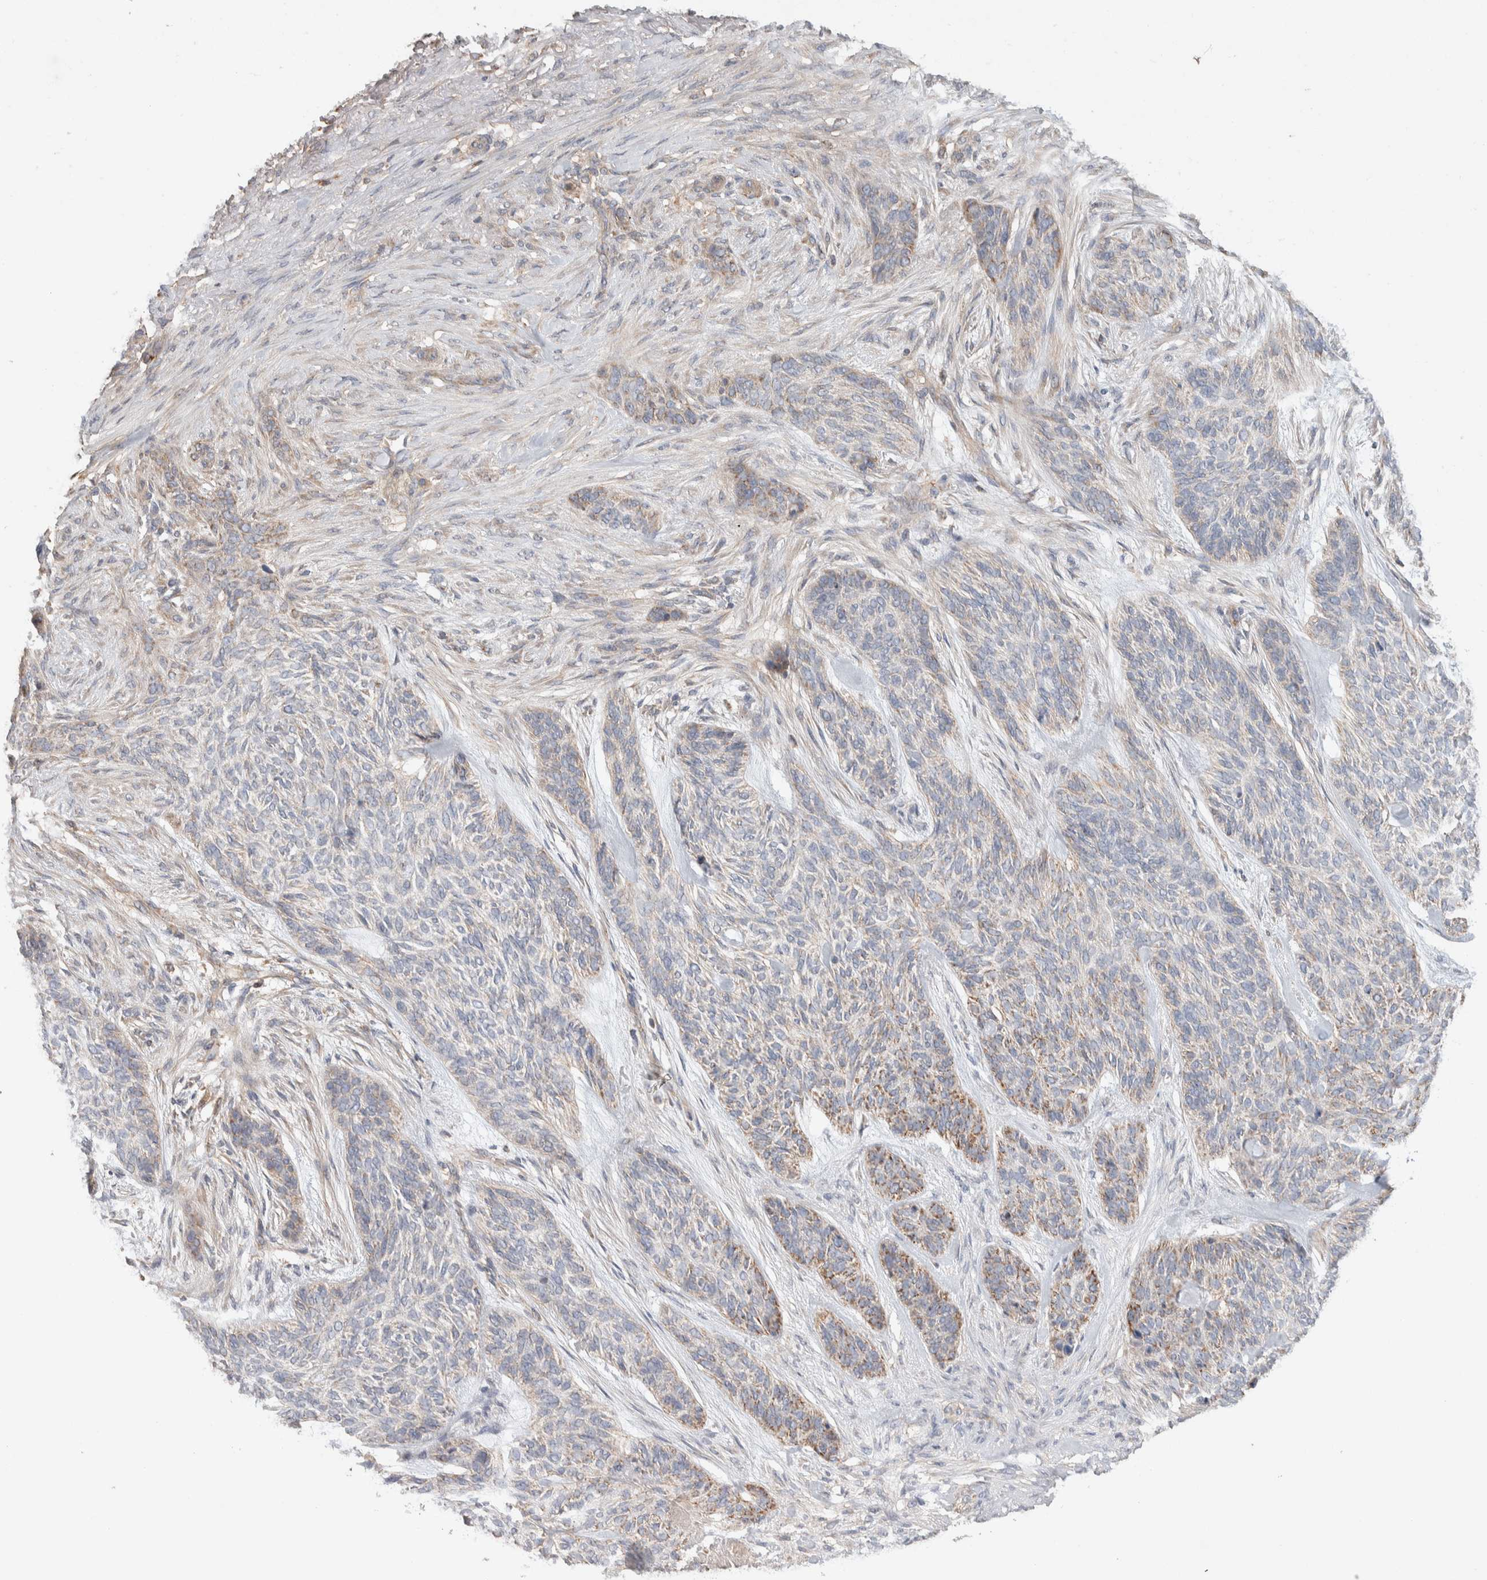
{"staining": {"intensity": "moderate", "quantity": "<25%", "location": "cytoplasmic/membranous"}, "tissue": "skin cancer", "cell_type": "Tumor cells", "image_type": "cancer", "snomed": [{"axis": "morphology", "description": "Basal cell carcinoma"}, {"axis": "topography", "description": "Skin"}], "caption": "Skin cancer stained with a brown dye exhibits moderate cytoplasmic/membranous positive staining in about <25% of tumor cells.", "gene": "DEPTOR", "patient": {"sex": "male", "age": 55}}